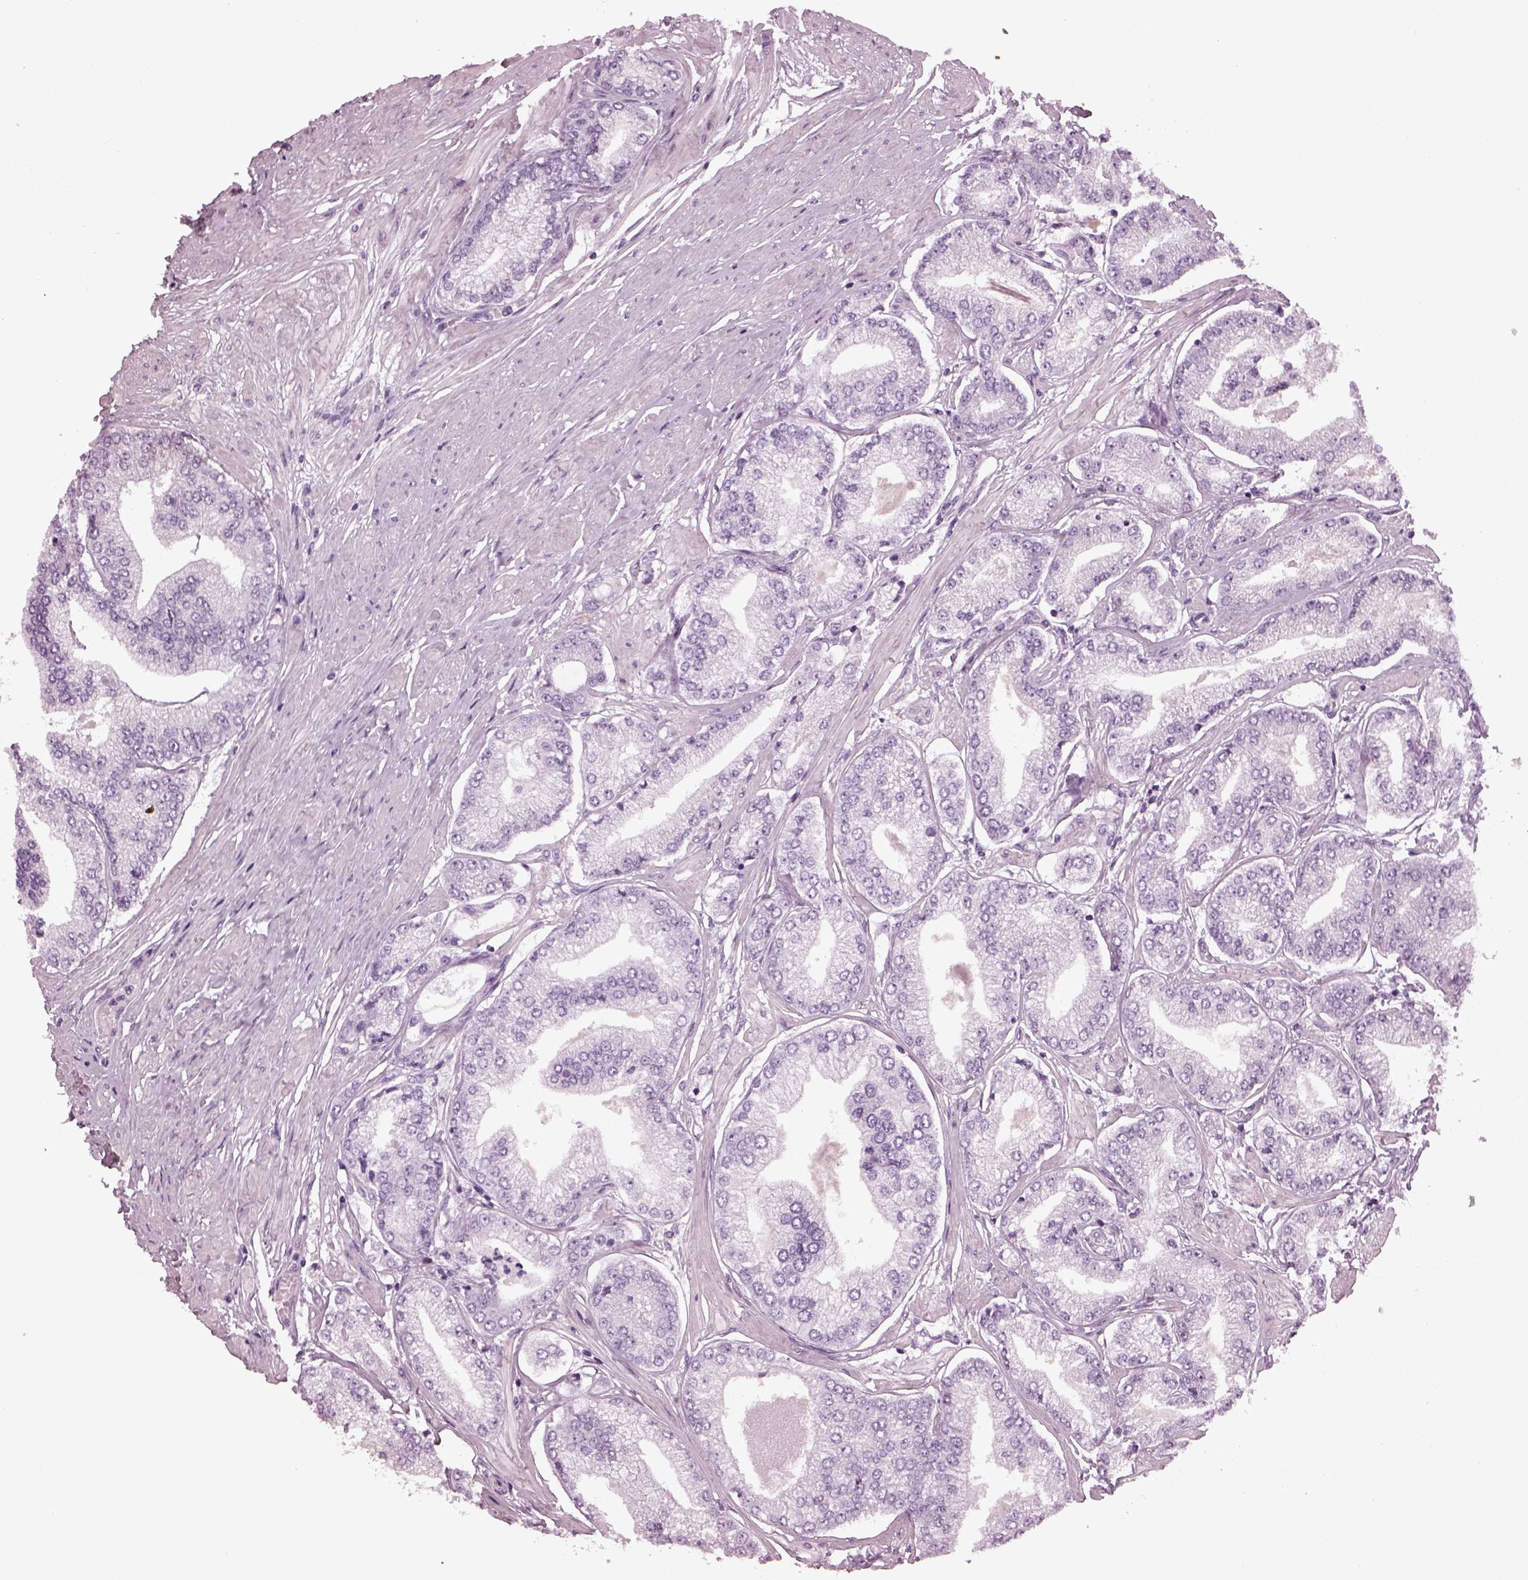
{"staining": {"intensity": "negative", "quantity": "none", "location": "none"}, "tissue": "prostate cancer", "cell_type": "Tumor cells", "image_type": "cancer", "snomed": [{"axis": "morphology", "description": "Adenocarcinoma, Low grade"}, {"axis": "topography", "description": "Prostate"}], "caption": "Immunohistochemistry (IHC) histopathology image of neoplastic tissue: prostate cancer stained with DAB exhibits no significant protein positivity in tumor cells. (Stains: DAB IHC with hematoxylin counter stain, Microscopy: brightfield microscopy at high magnification).", "gene": "SLC6A17", "patient": {"sex": "male", "age": 55}}